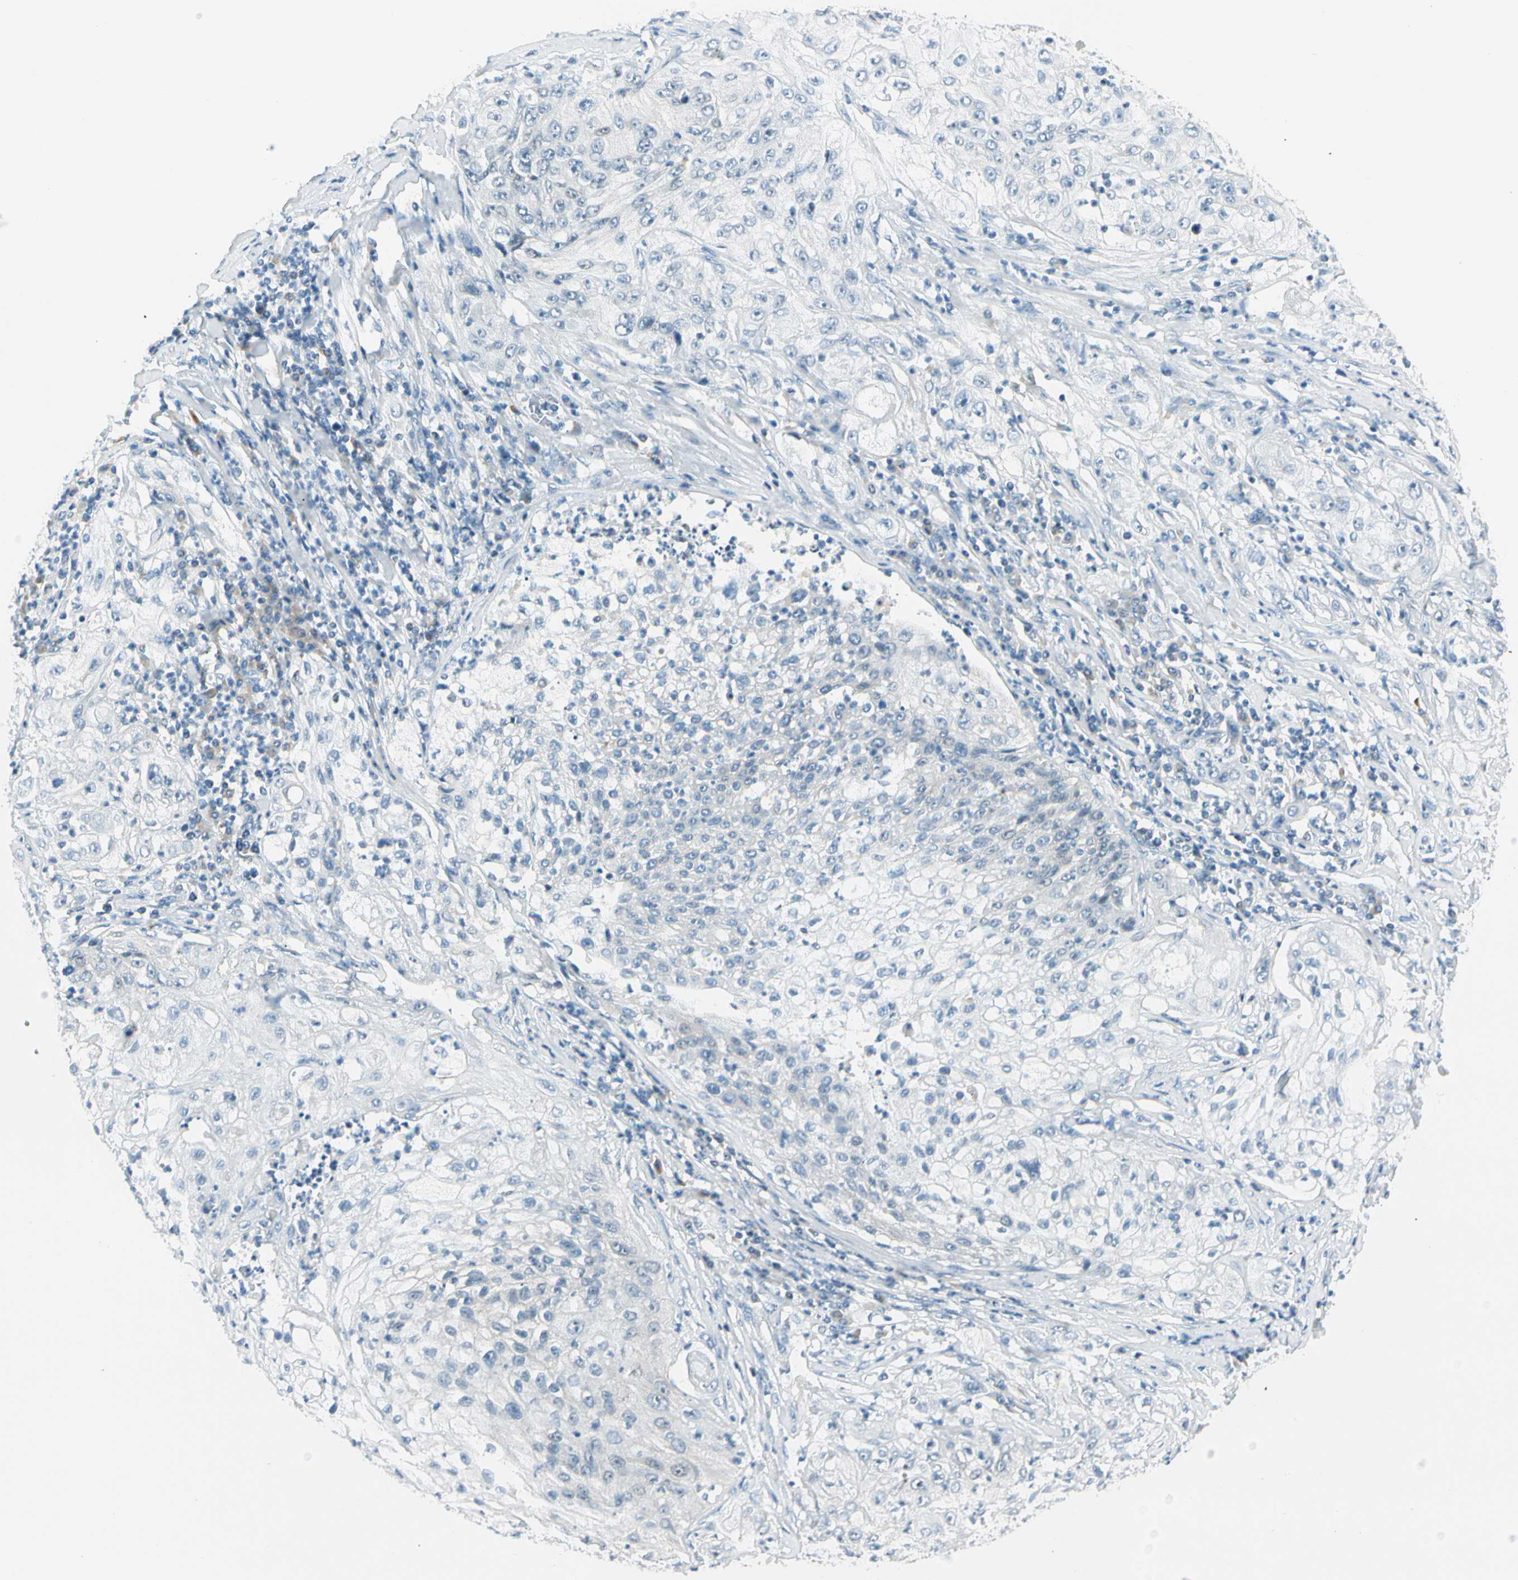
{"staining": {"intensity": "negative", "quantity": "none", "location": "none"}, "tissue": "lung cancer", "cell_type": "Tumor cells", "image_type": "cancer", "snomed": [{"axis": "morphology", "description": "Inflammation, NOS"}, {"axis": "morphology", "description": "Squamous cell carcinoma, NOS"}, {"axis": "topography", "description": "Lymph node"}, {"axis": "topography", "description": "Soft tissue"}, {"axis": "topography", "description": "Lung"}], "caption": "Immunohistochemistry (IHC) photomicrograph of neoplastic tissue: human squamous cell carcinoma (lung) stained with DAB reveals no significant protein expression in tumor cells.", "gene": "ZSCAN1", "patient": {"sex": "male", "age": 66}}